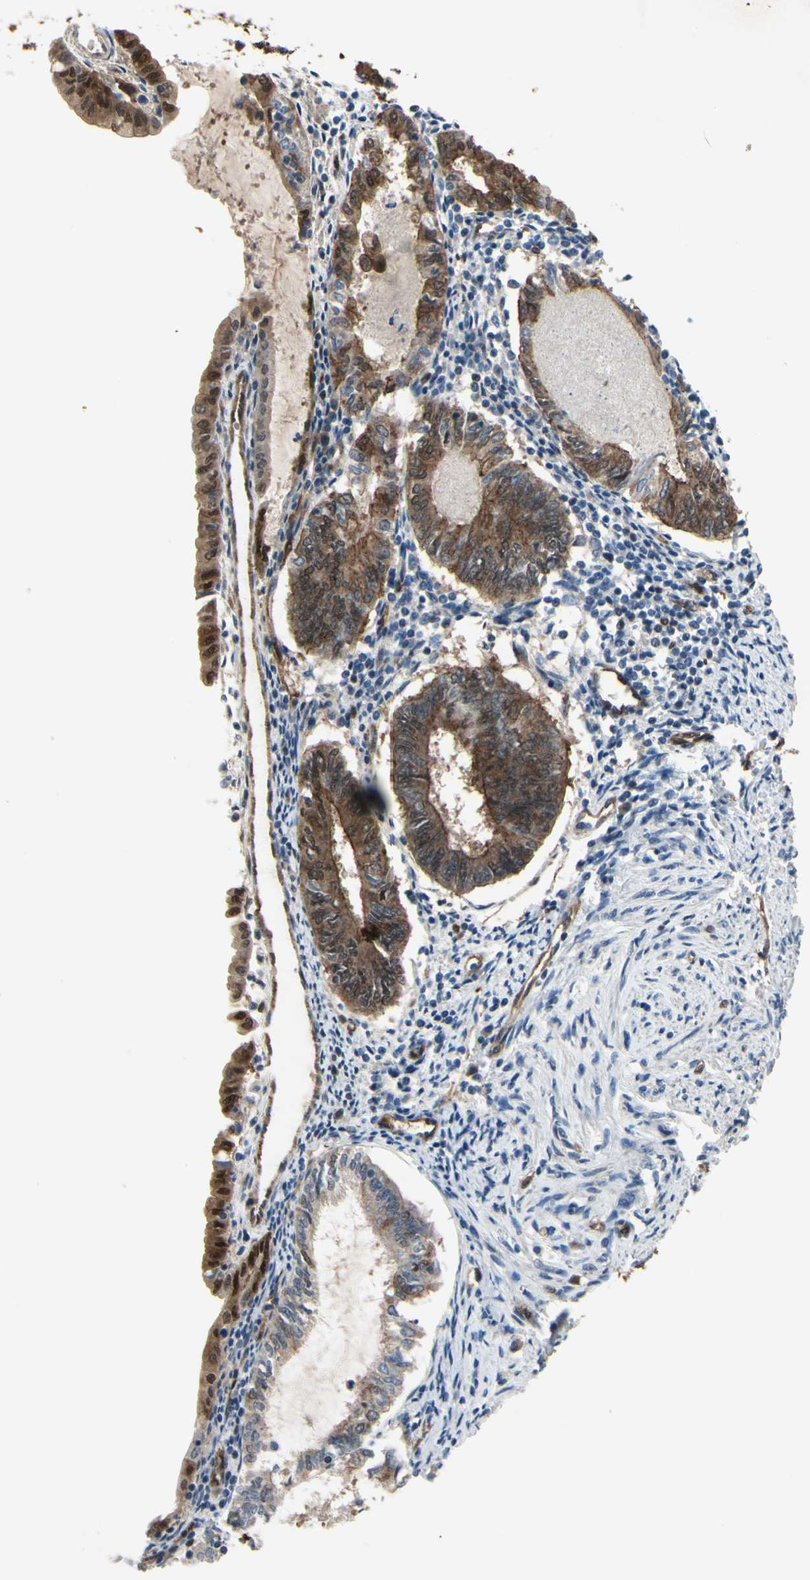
{"staining": {"intensity": "moderate", "quantity": "25%-75%", "location": "cytoplasmic/membranous"}, "tissue": "endometrial cancer", "cell_type": "Tumor cells", "image_type": "cancer", "snomed": [{"axis": "morphology", "description": "Adenocarcinoma, NOS"}, {"axis": "topography", "description": "Endometrium"}], "caption": "This histopathology image demonstrates immunohistochemistry (IHC) staining of human adenocarcinoma (endometrial), with medium moderate cytoplasmic/membranous staining in about 25%-75% of tumor cells.", "gene": "CTTNBP2", "patient": {"sex": "female", "age": 86}}